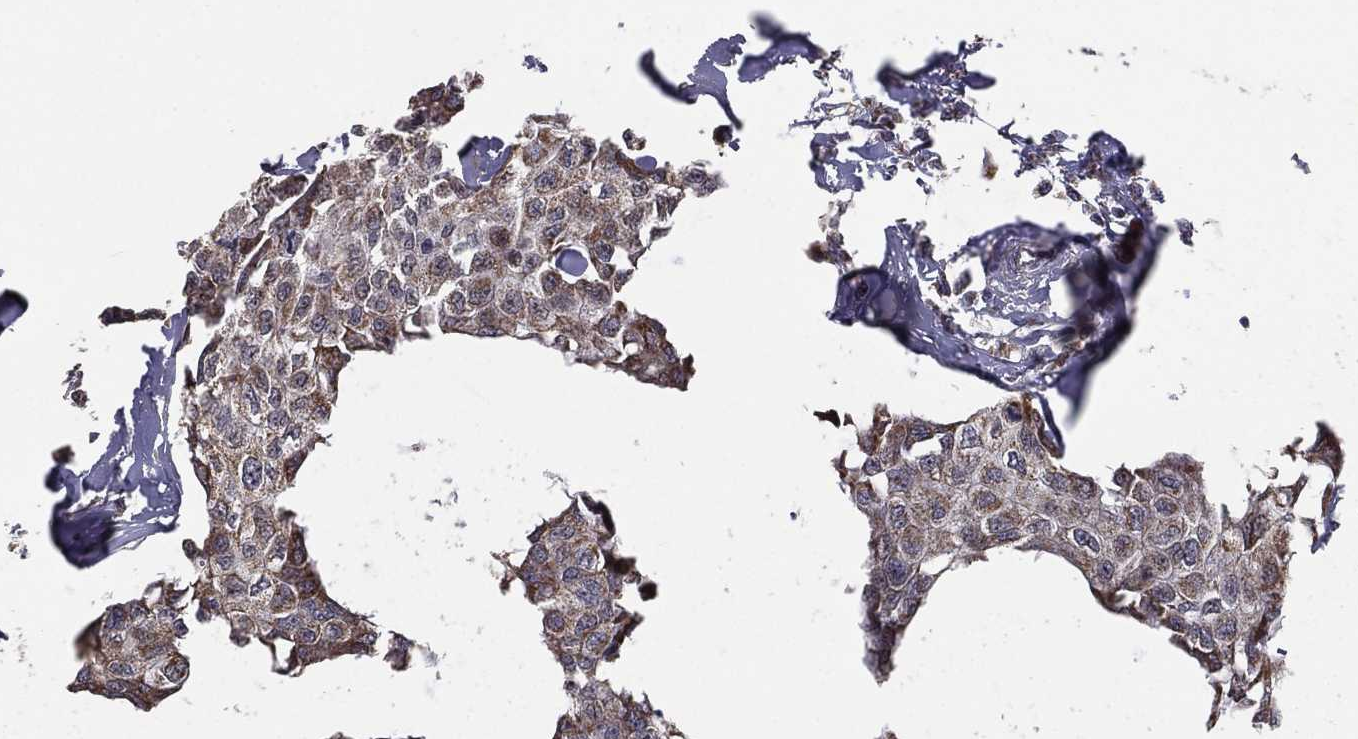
{"staining": {"intensity": "weak", "quantity": "25%-75%", "location": "cytoplasmic/membranous"}, "tissue": "breast cancer", "cell_type": "Tumor cells", "image_type": "cancer", "snomed": [{"axis": "morphology", "description": "Duct carcinoma"}, {"axis": "topography", "description": "Breast"}], "caption": "Immunohistochemistry image of neoplastic tissue: human breast cancer (invasive ductal carcinoma) stained using immunohistochemistry (IHC) demonstrates low levels of weak protein expression localized specifically in the cytoplasmic/membranous of tumor cells, appearing as a cytoplasmic/membranous brown color.", "gene": "MRPL46", "patient": {"sex": "female", "age": 80}}